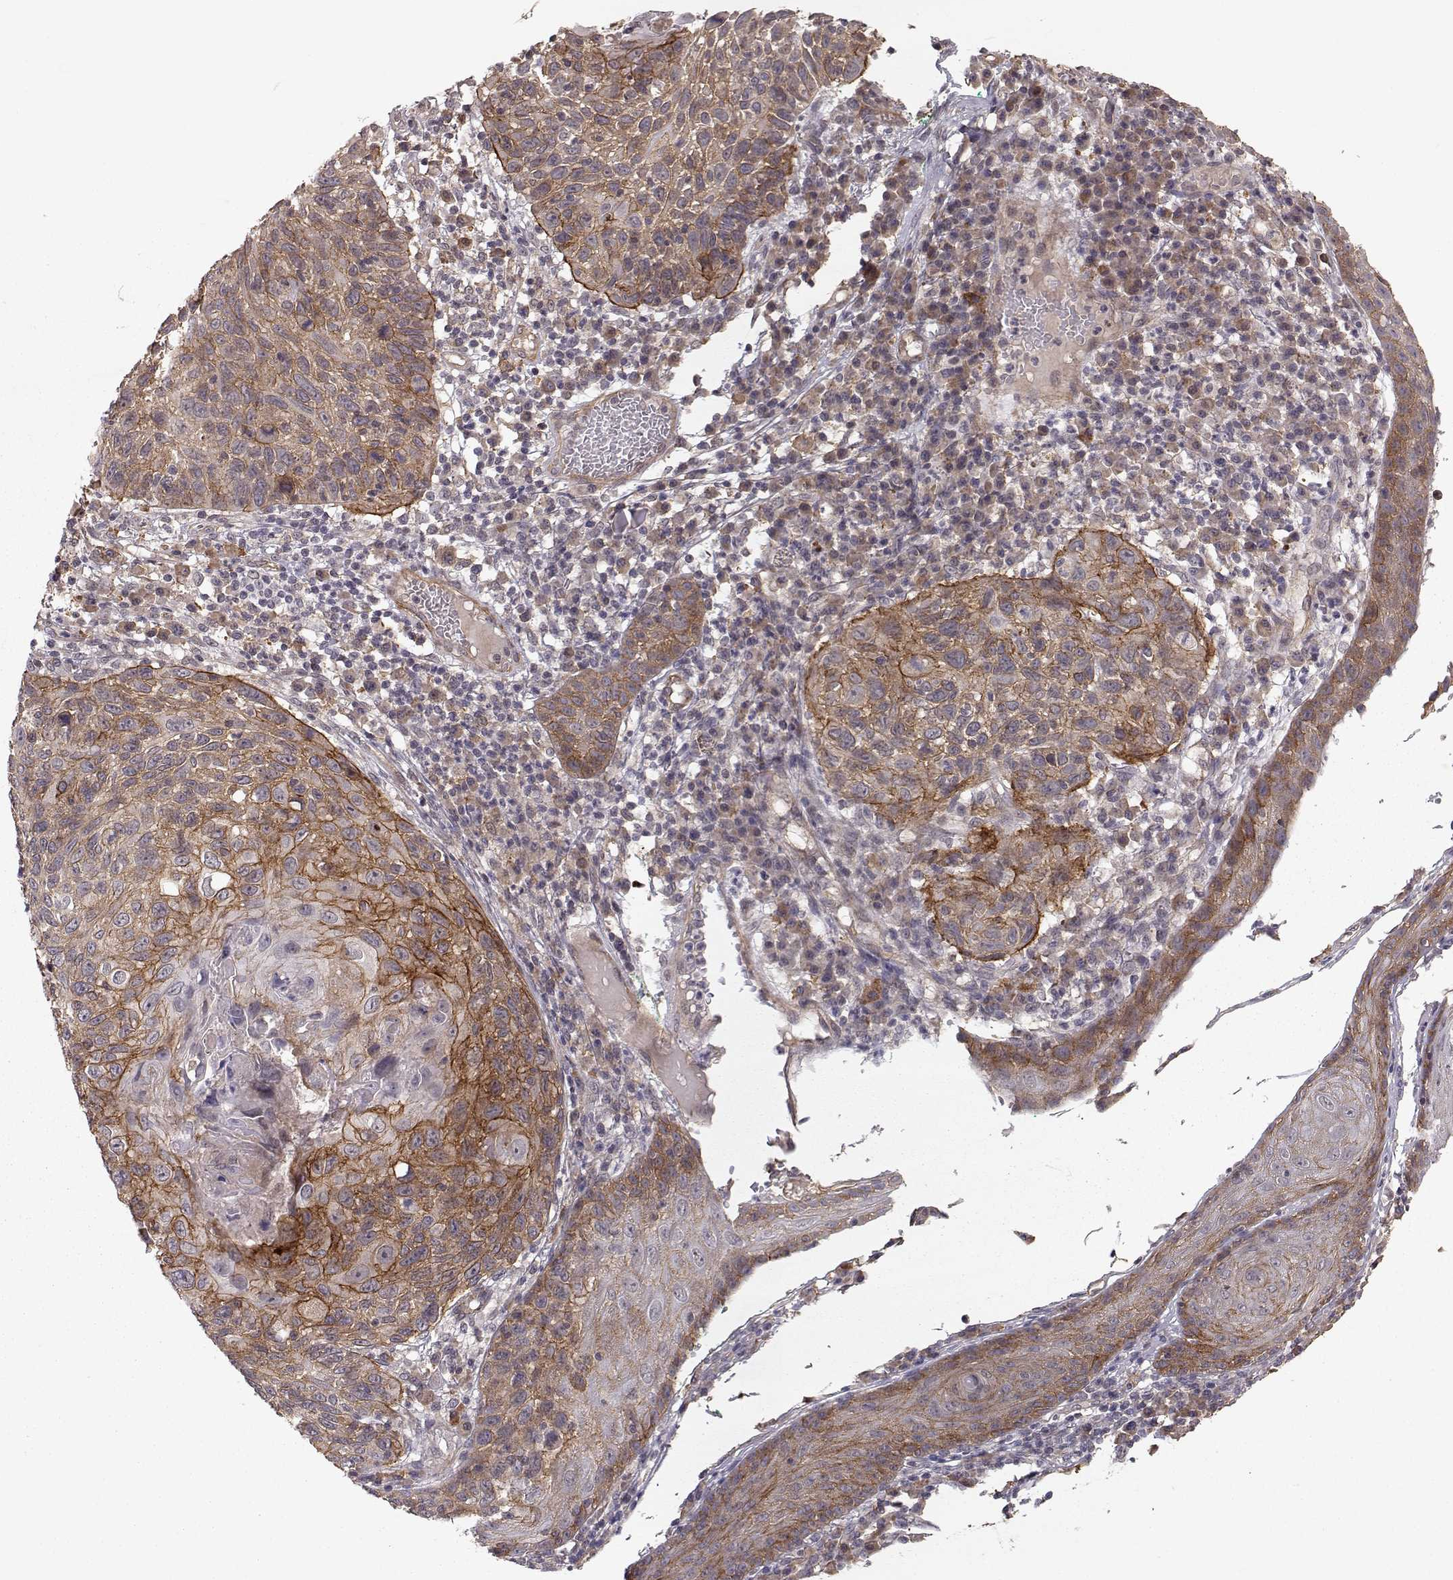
{"staining": {"intensity": "moderate", "quantity": "25%-75%", "location": "cytoplasmic/membranous"}, "tissue": "skin cancer", "cell_type": "Tumor cells", "image_type": "cancer", "snomed": [{"axis": "morphology", "description": "Squamous cell carcinoma, NOS"}, {"axis": "topography", "description": "Skin"}], "caption": "A high-resolution histopathology image shows immunohistochemistry (IHC) staining of skin squamous cell carcinoma, which demonstrates moderate cytoplasmic/membranous staining in approximately 25%-75% of tumor cells. (DAB = brown stain, brightfield microscopy at high magnification).", "gene": "PLEKHG3", "patient": {"sex": "male", "age": 92}}